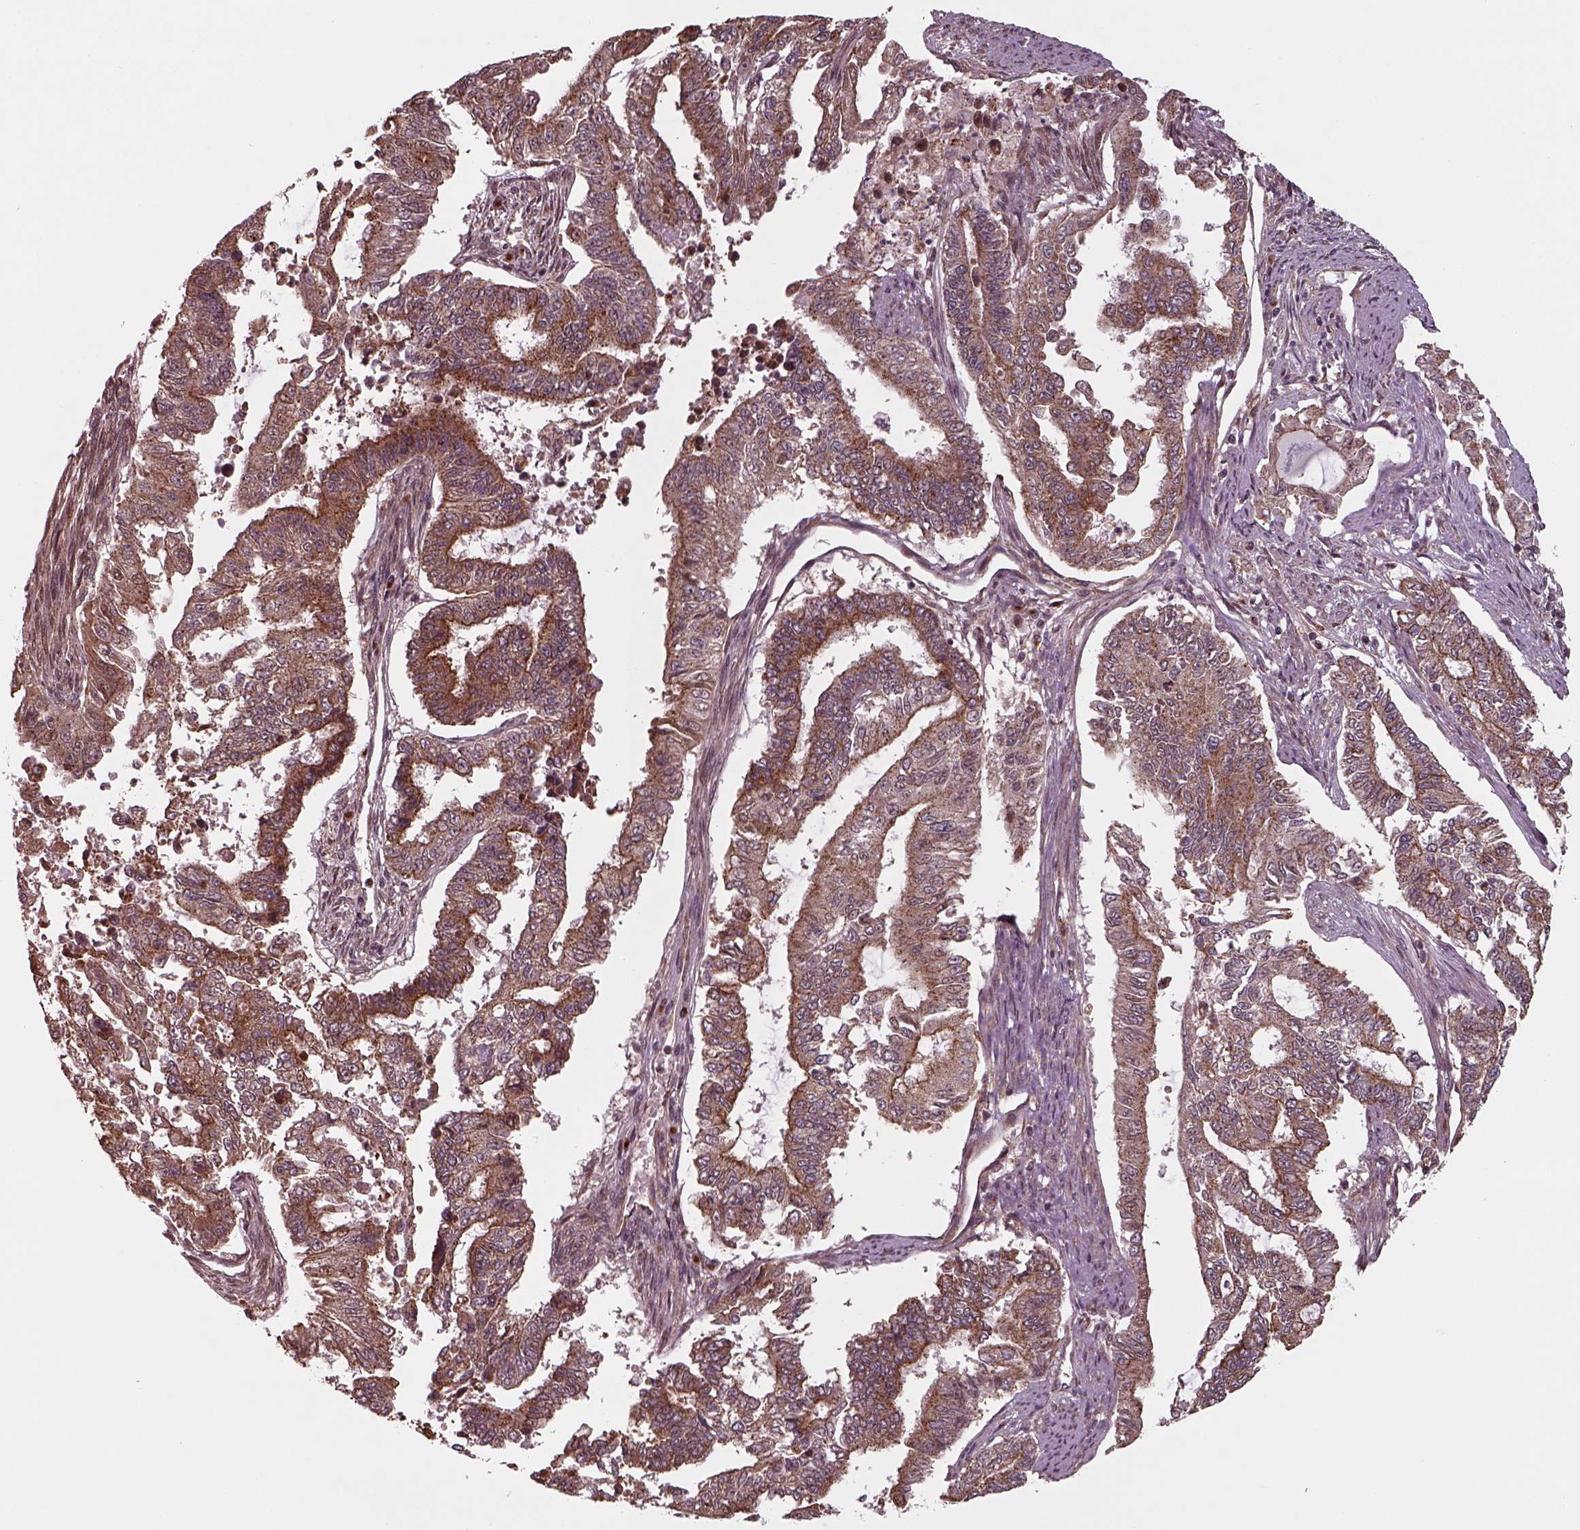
{"staining": {"intensity": "moderate", "quantity": ">75%", "location": "cytoplasmic/membranous"}, "tissue": "endometrial cancer", "cell_type": "Tumor cells", "image_type": "cancer", "snomed": [{"axis": "morphology", "description": "Adenocarcinoma, NOS"}, {"axis": "topography", "description": "Uterus"}], "caption": "Brown immunohistochemical staining in endometrial adenocarcinoma shows moderate cytoplasmic/membranous expression in about >75% of tumor cells.", "gene": "CHMP3", "patient": {"sex": "female", "age": 59}}